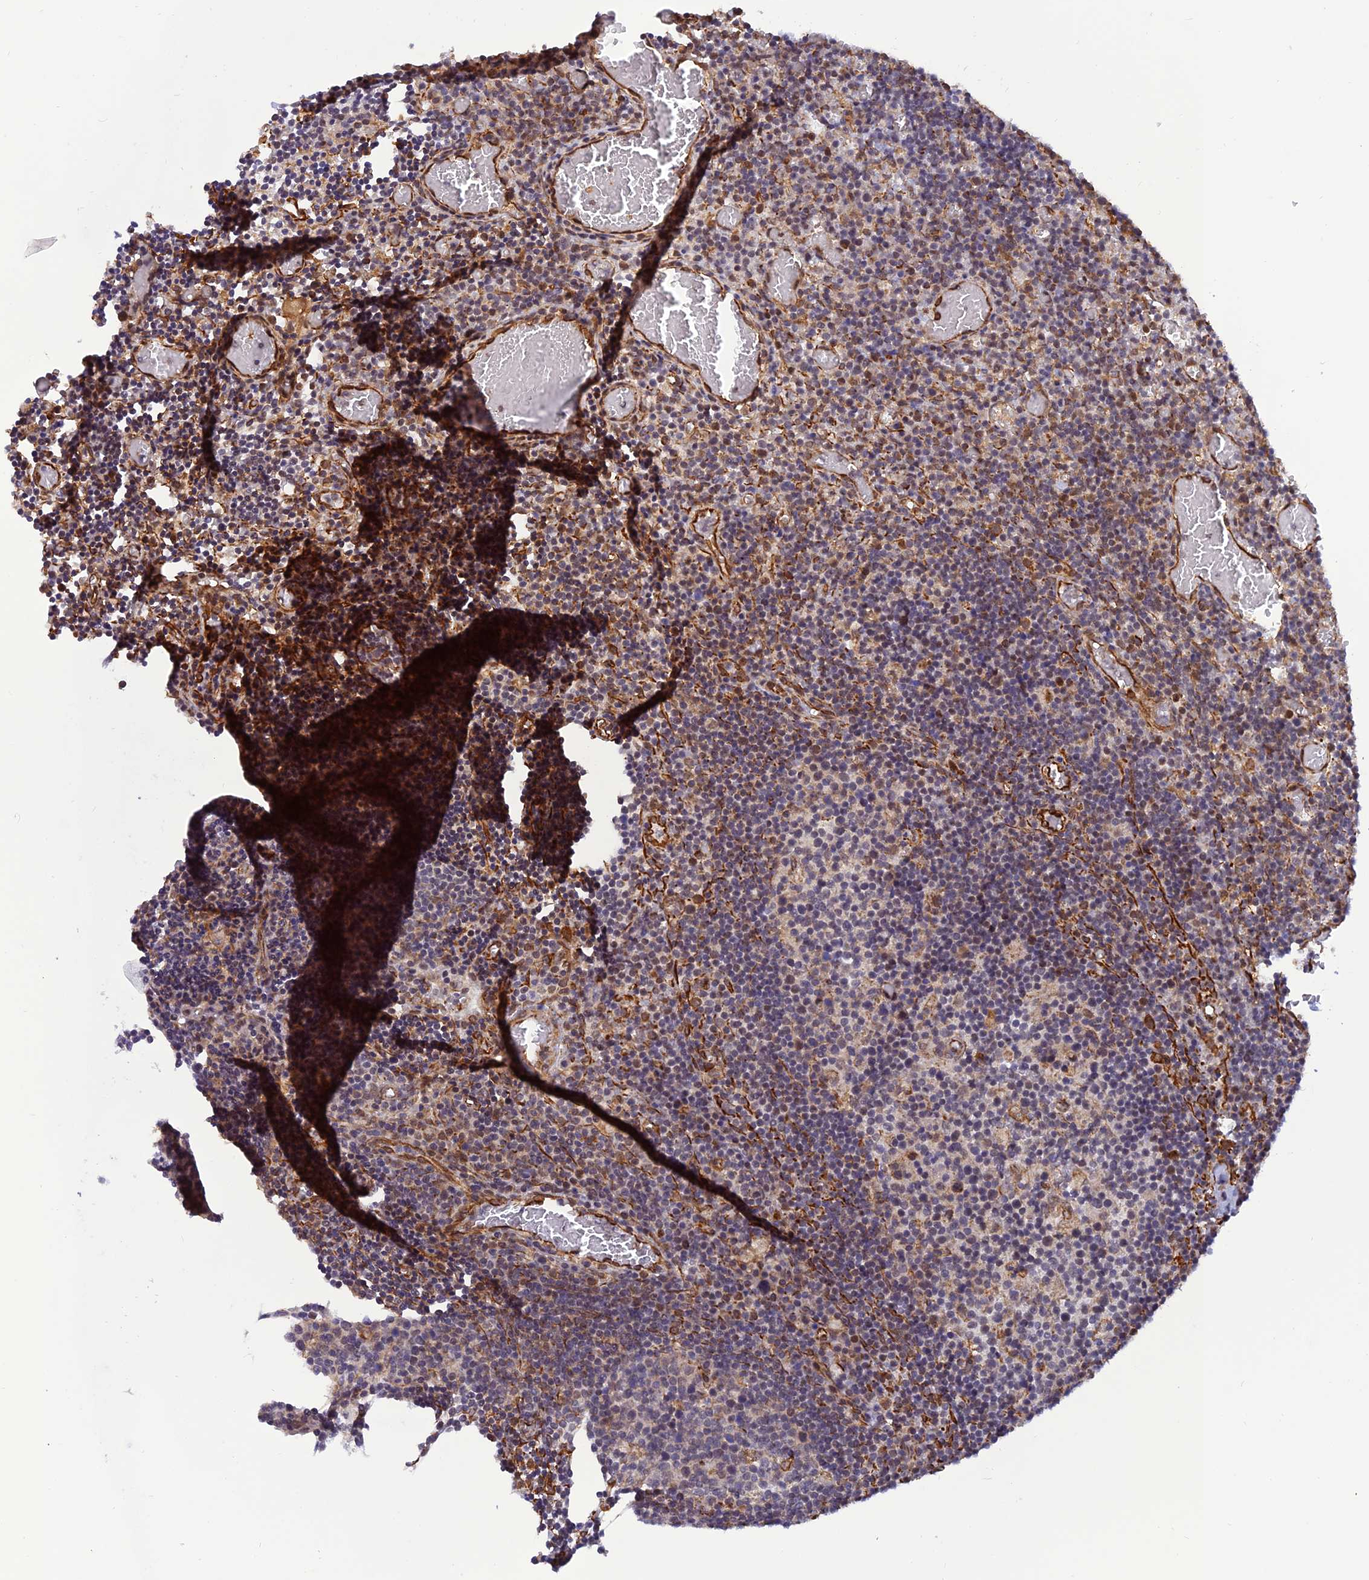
{"staining": {"intensity": "moderate", "quantity": "<25%", "location": "cytoplasmic/membranous"}, "tissue": "lymph node", "cell_type": "Germinal center cells", "image_type": "normal", "snomed": [{"axis": "morphology", "description": "Normal tissue, NOS"}, {"axis": "topography", "description": "Lymph node"}], "caption": "Immunohistochemical staining of unremarkable human lymph node reveals <25% levels of moderate cytoplasmic/membranous protein expression in about <25% of germinal center cells. Nuclei are stained in blue.", "gene": "PAGR1", "patient": {"sex": "male", "age": 58}}